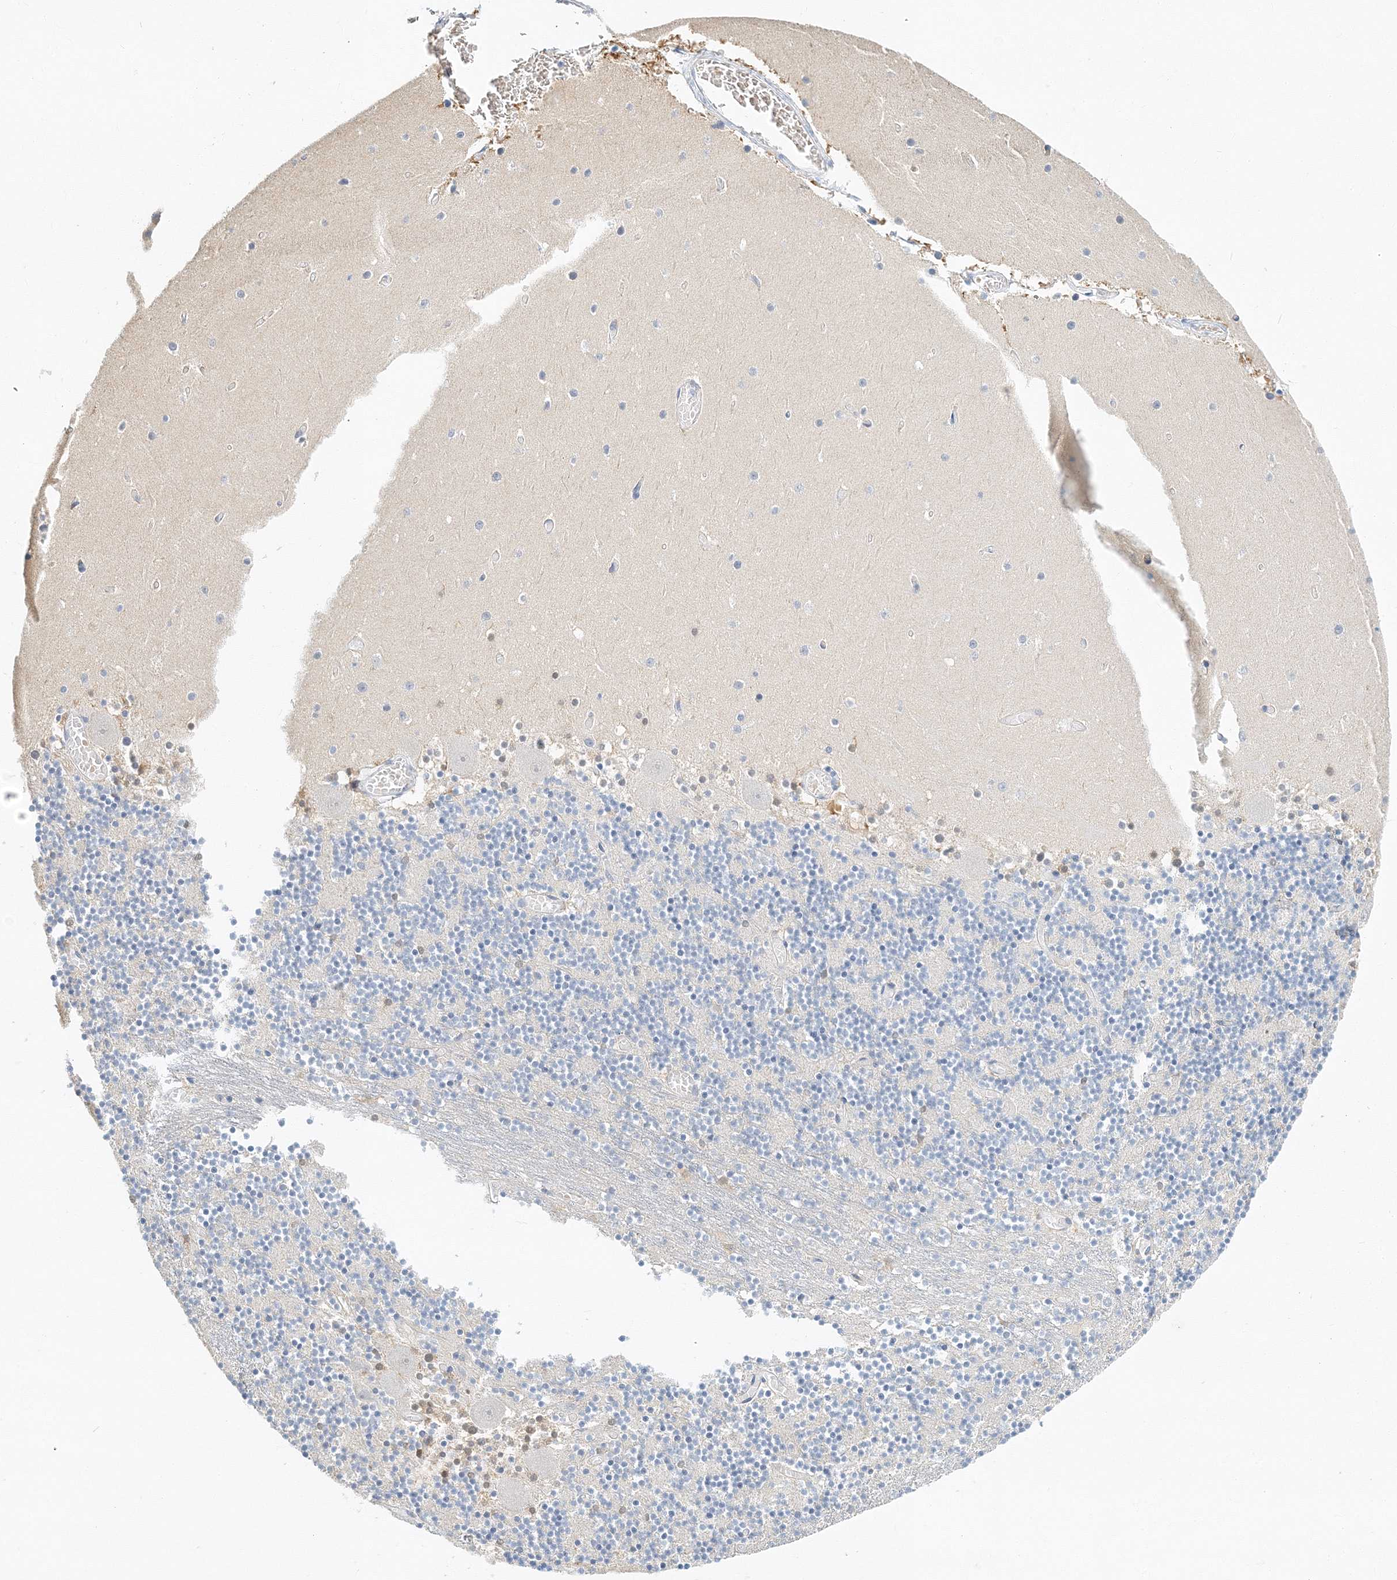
{"staining": {"intensity": "negative", "quantity": "none", "location": "none"}, "tissue": "cerebellum", "cell_type": "Cells in granular layer", "image_type": "normal", "snomed": [{"axis": "morphology", "description": "Normal tissue, NOS"}, {"axis": "topography", "description": "Cerebellum"}], "caption": "This is an immunohistochemistry image of unremarkable cerebellum. There is no positivity in cells in granular layer.", "gene": "VILL", "patient": {"sex": "female", "age": 28}}